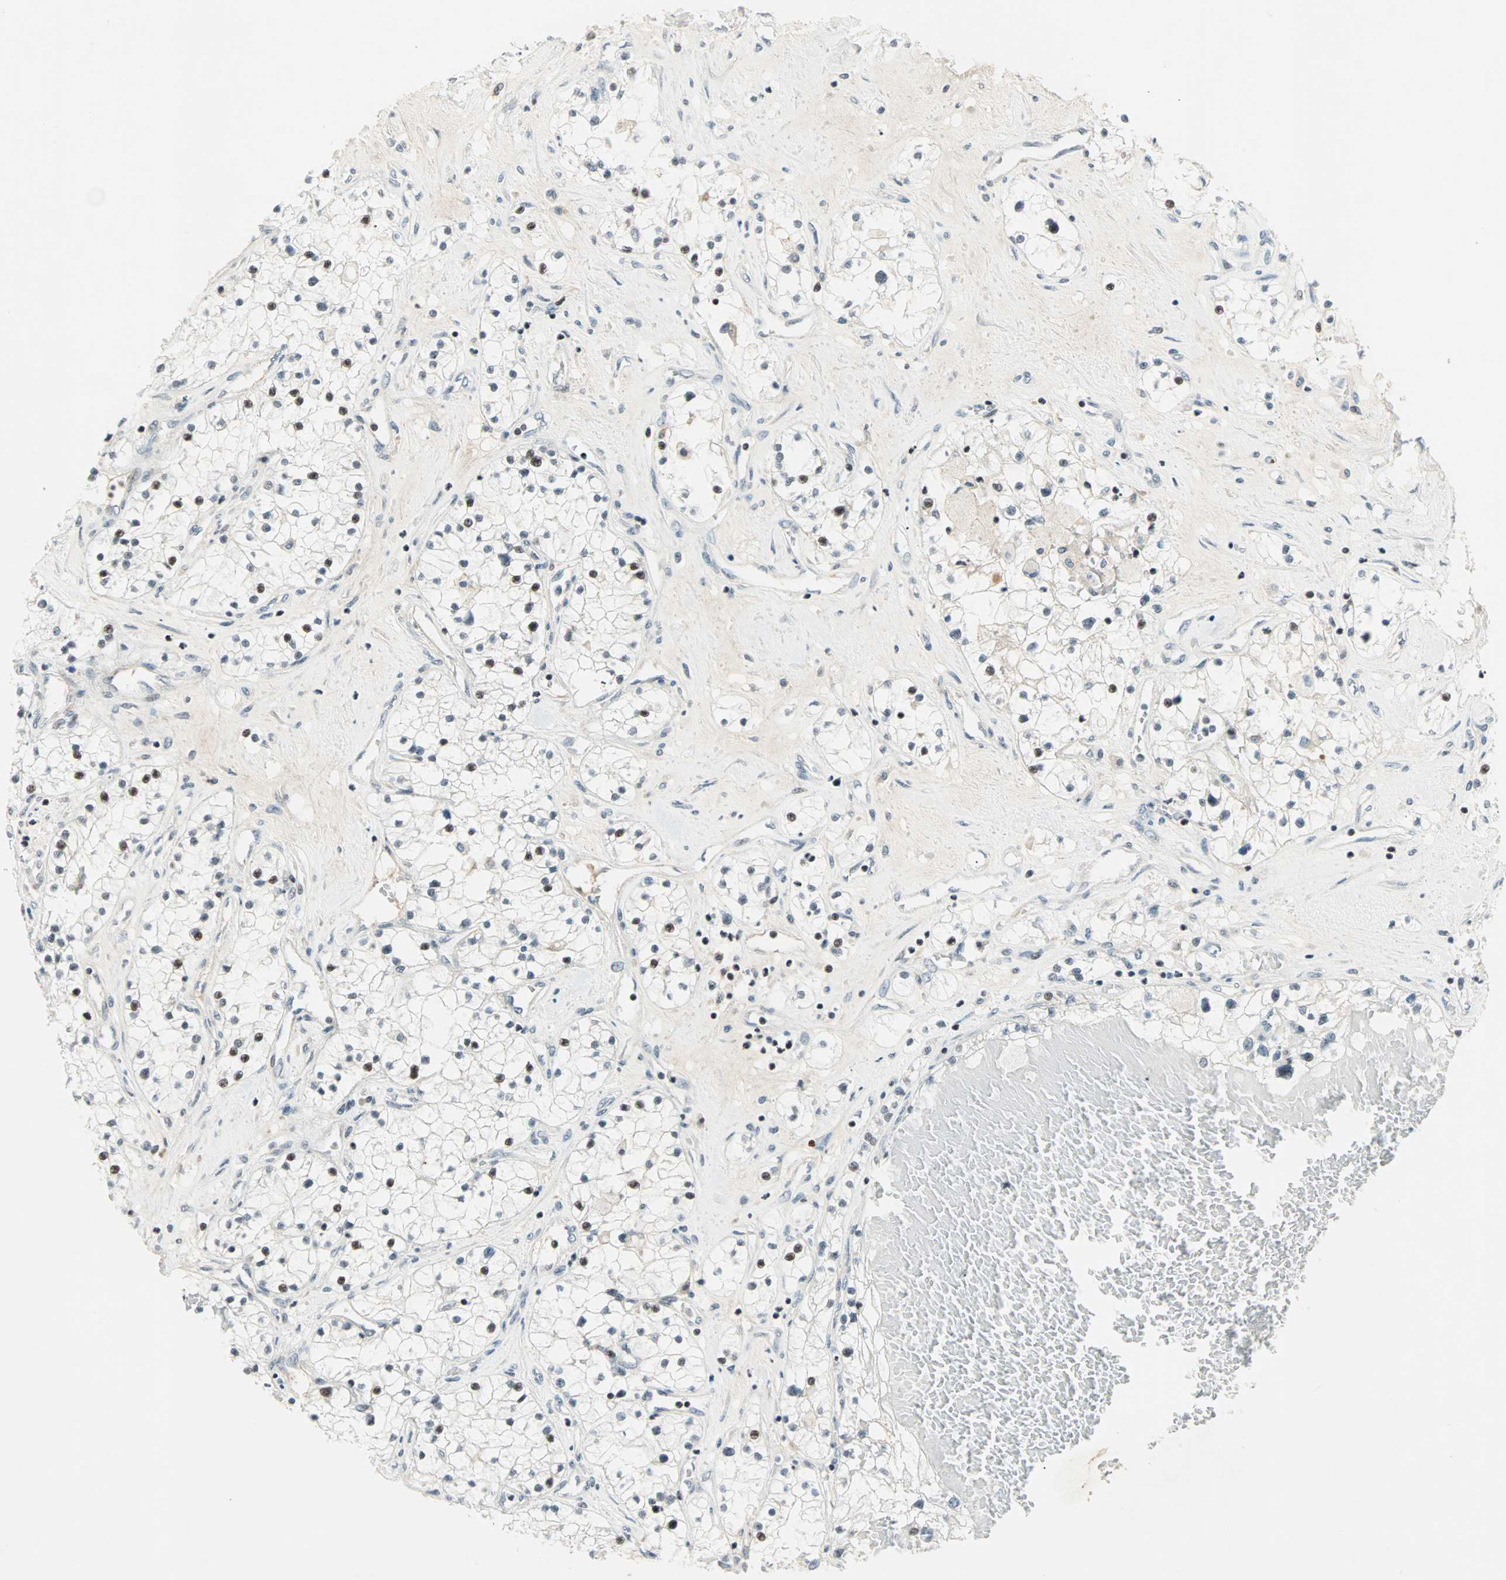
{"staining": {"intensity": "weak", "quantity": "25%-75%", "location": "nuclear"}, "tissue": "renal cancer", "cell_type": "Tumor cells", "image_type": "cancer", "snomed": [{"axis": "morphology", "description": "Adenocarcinoma, NOS"}, {"axis": "topography", "description": "Kidney"}], "caption": "Protein staining by immunohistochemistry (IHC) exhibits weak nuclear staining in about 25%-75% of tumor cells in renal cancer. (Brightfield microscopy of DAB IHC at high magnification).", "gene": "SIN3A", "patient": {"sex": "male", "age": 68}}